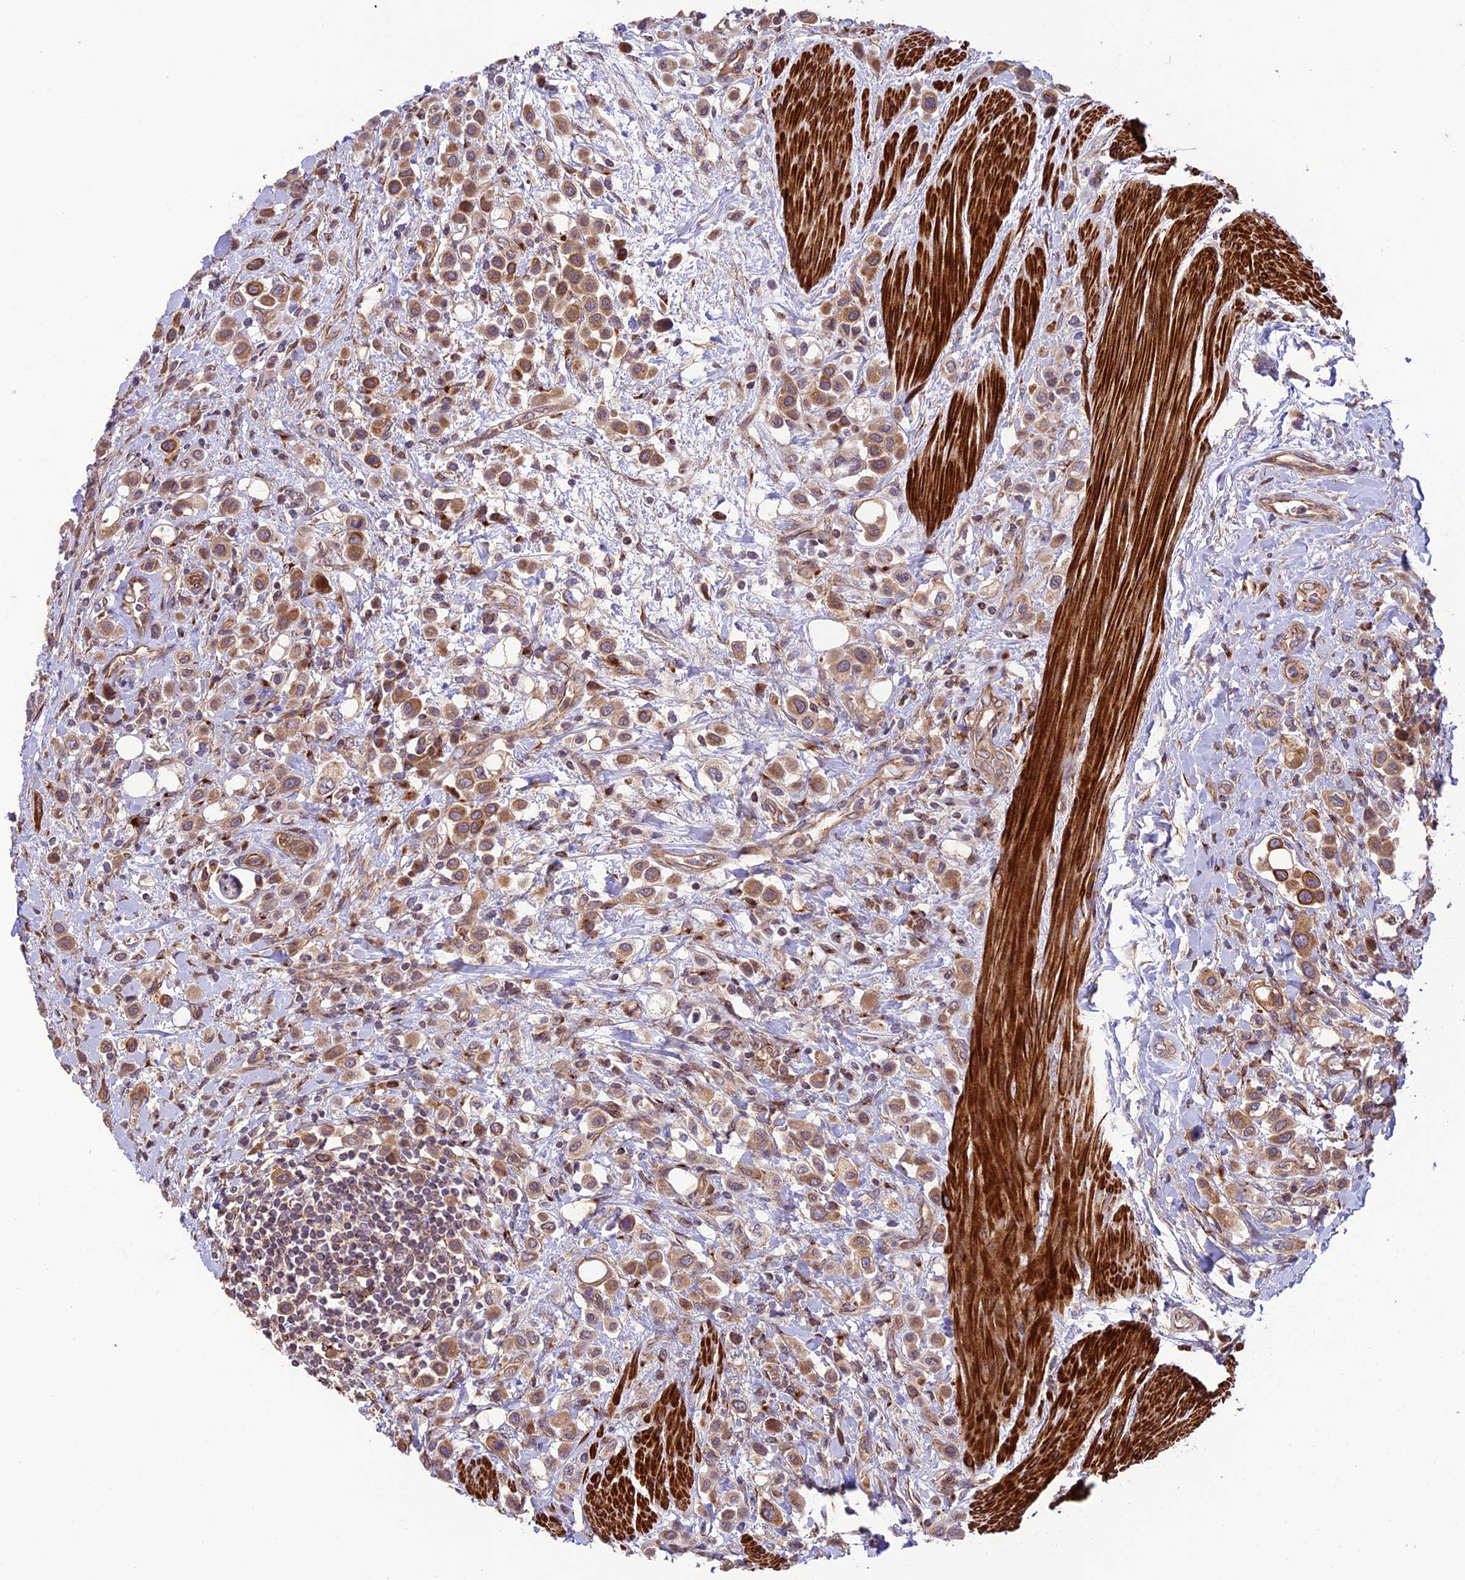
{"staining": {"intensity": "moderate", "quantity": ">75%", "location": "cytoplasmic/membranous"}, "tissue": "urothelial cancer", "cell_type": "Tumor cells", "image_type": "cancer", "snomed": [{"axis": "morphology", "description": "Urothelial carcinoma, High grade"}, {"axis": "topography", "description": "Urinary bladder"}], "caption": "High-grade urothelial carcinoma stained with immunohistochemistry exhibits moderate cytoplasmic/membranous expression in approximately >75% of tumor cells. (IHC, brightfield microscopy, high magnification).", "gene": "TNIP3", "patient": {"sex": "male", "age": 50}}